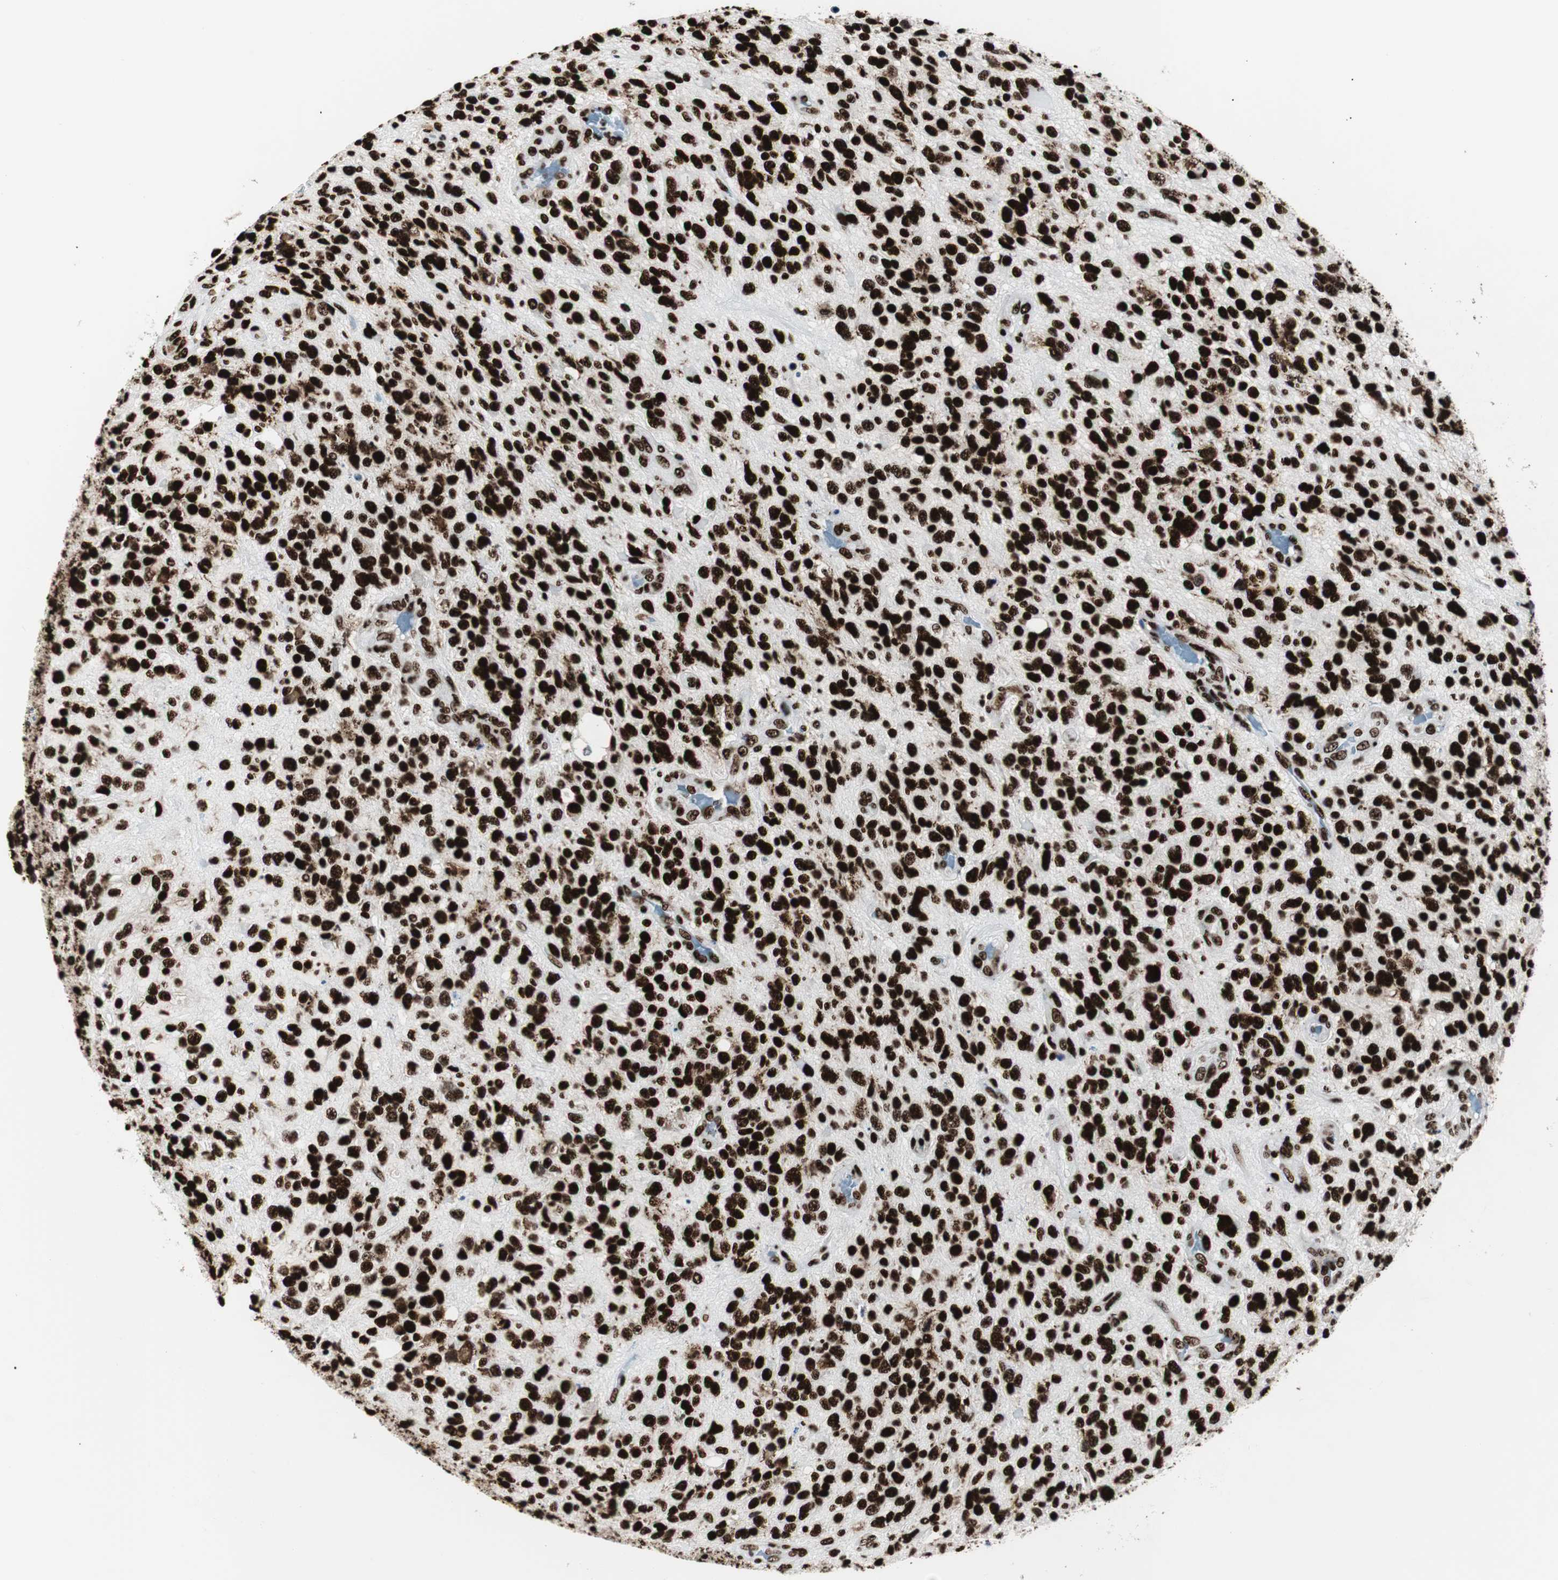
{"staining": {"intensity": "strong", "quantity": ">75%", "location": "nuclear"}, "tissue": "glioma", "cell_type": "Tumor cells", "image_type": "cancer", "snomed": [{"axis": "morphology", "description": "Glioma, malignant, High grade"}, {"axis": "topography", "description": "Brain"}], "caption": "Immunohistochemistry image of neoplastic tissue: human high-grade glioma (malignant) stained using IHC exhibits high levels of strong protein expression localized specifically in the nuclear of tumor cells, appearing as a nuclear brown color.", "gene": "NCL", "patient": {"sex": "female", "age": 58}}